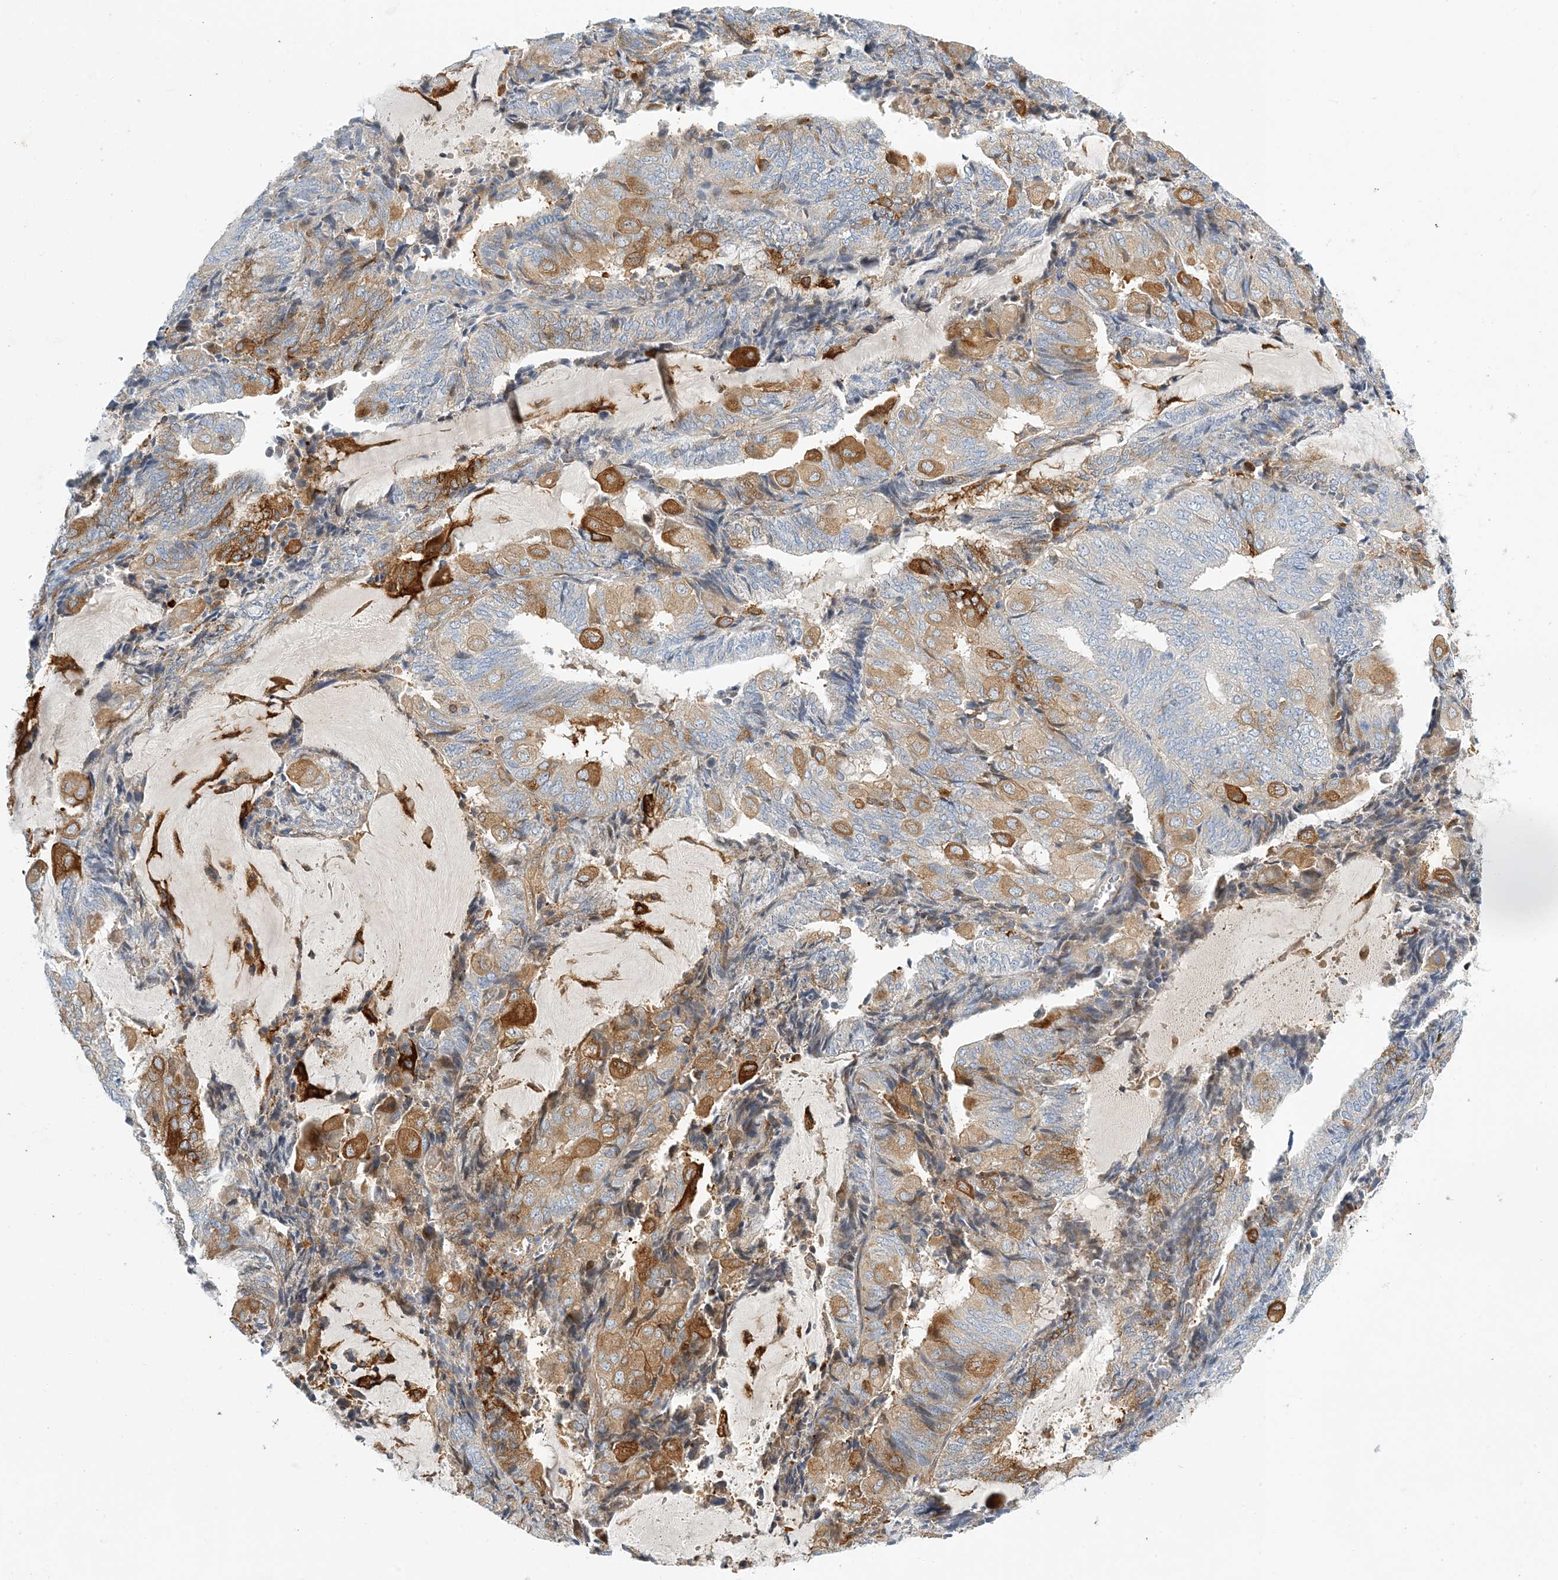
{"staining": {"intensity": "strong", "quantity": "<25%", "location": "cytoplasmic/membranous"}, "tissue": "endometrial cancer", "cell_type": "Tumor cells", "image_type": "cancer", "snomed": [{"axis": "morphology", "description": "Adenocarcinoma, NOS"}, {"axis": "topography", "description": "Endometrium"}], "caption": "The image reveals staining of adenocarcinoma (endometrial), revealing strong cytoplasmic/membranous protein positivity (brown color) within tumor cells. (brown staining indicates protein expression, while blue staining denotes nuclei).", "gene": "PCDHA2", "patient": {"sex": "female", "age": 81}}